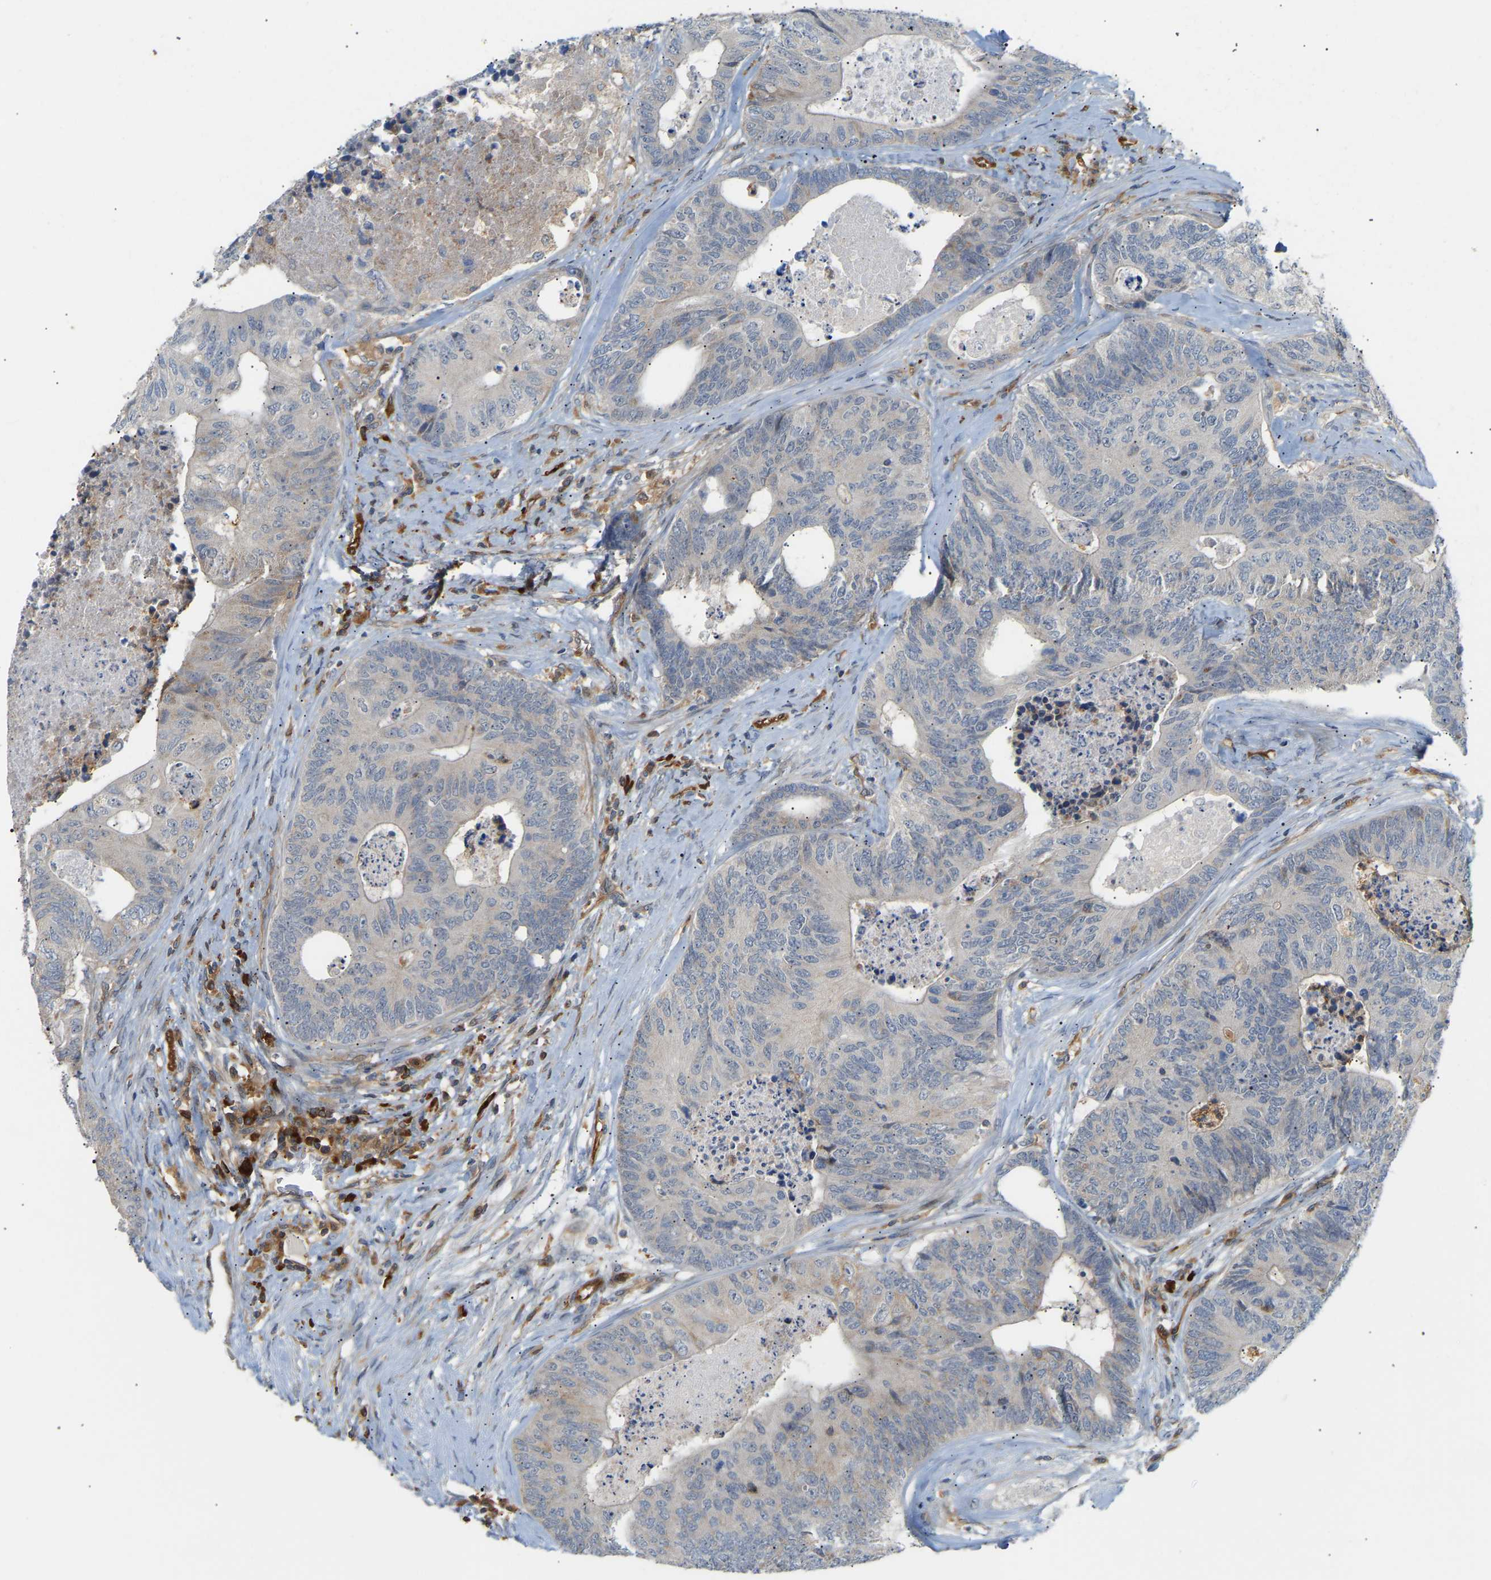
{"staining": {"intensity": "negative", "quantity": "none", "location": "none"}, "tissue": "colorectal cancer", "cell_type": "Tumor cells", "image_type": "cancer", "snomed": [{"axis": "morphology", "description": "Adenocarcinoma, NOS"}, {"axis": "topography", "description": "Colon"}], "caption": "The micrograph shows no significant expression in tumor cells of colorectal adenocarcinoma. Nuclei are stained in blue.", "gene": "PLCG2", "patient": {"sex": "female", "age": 67}}